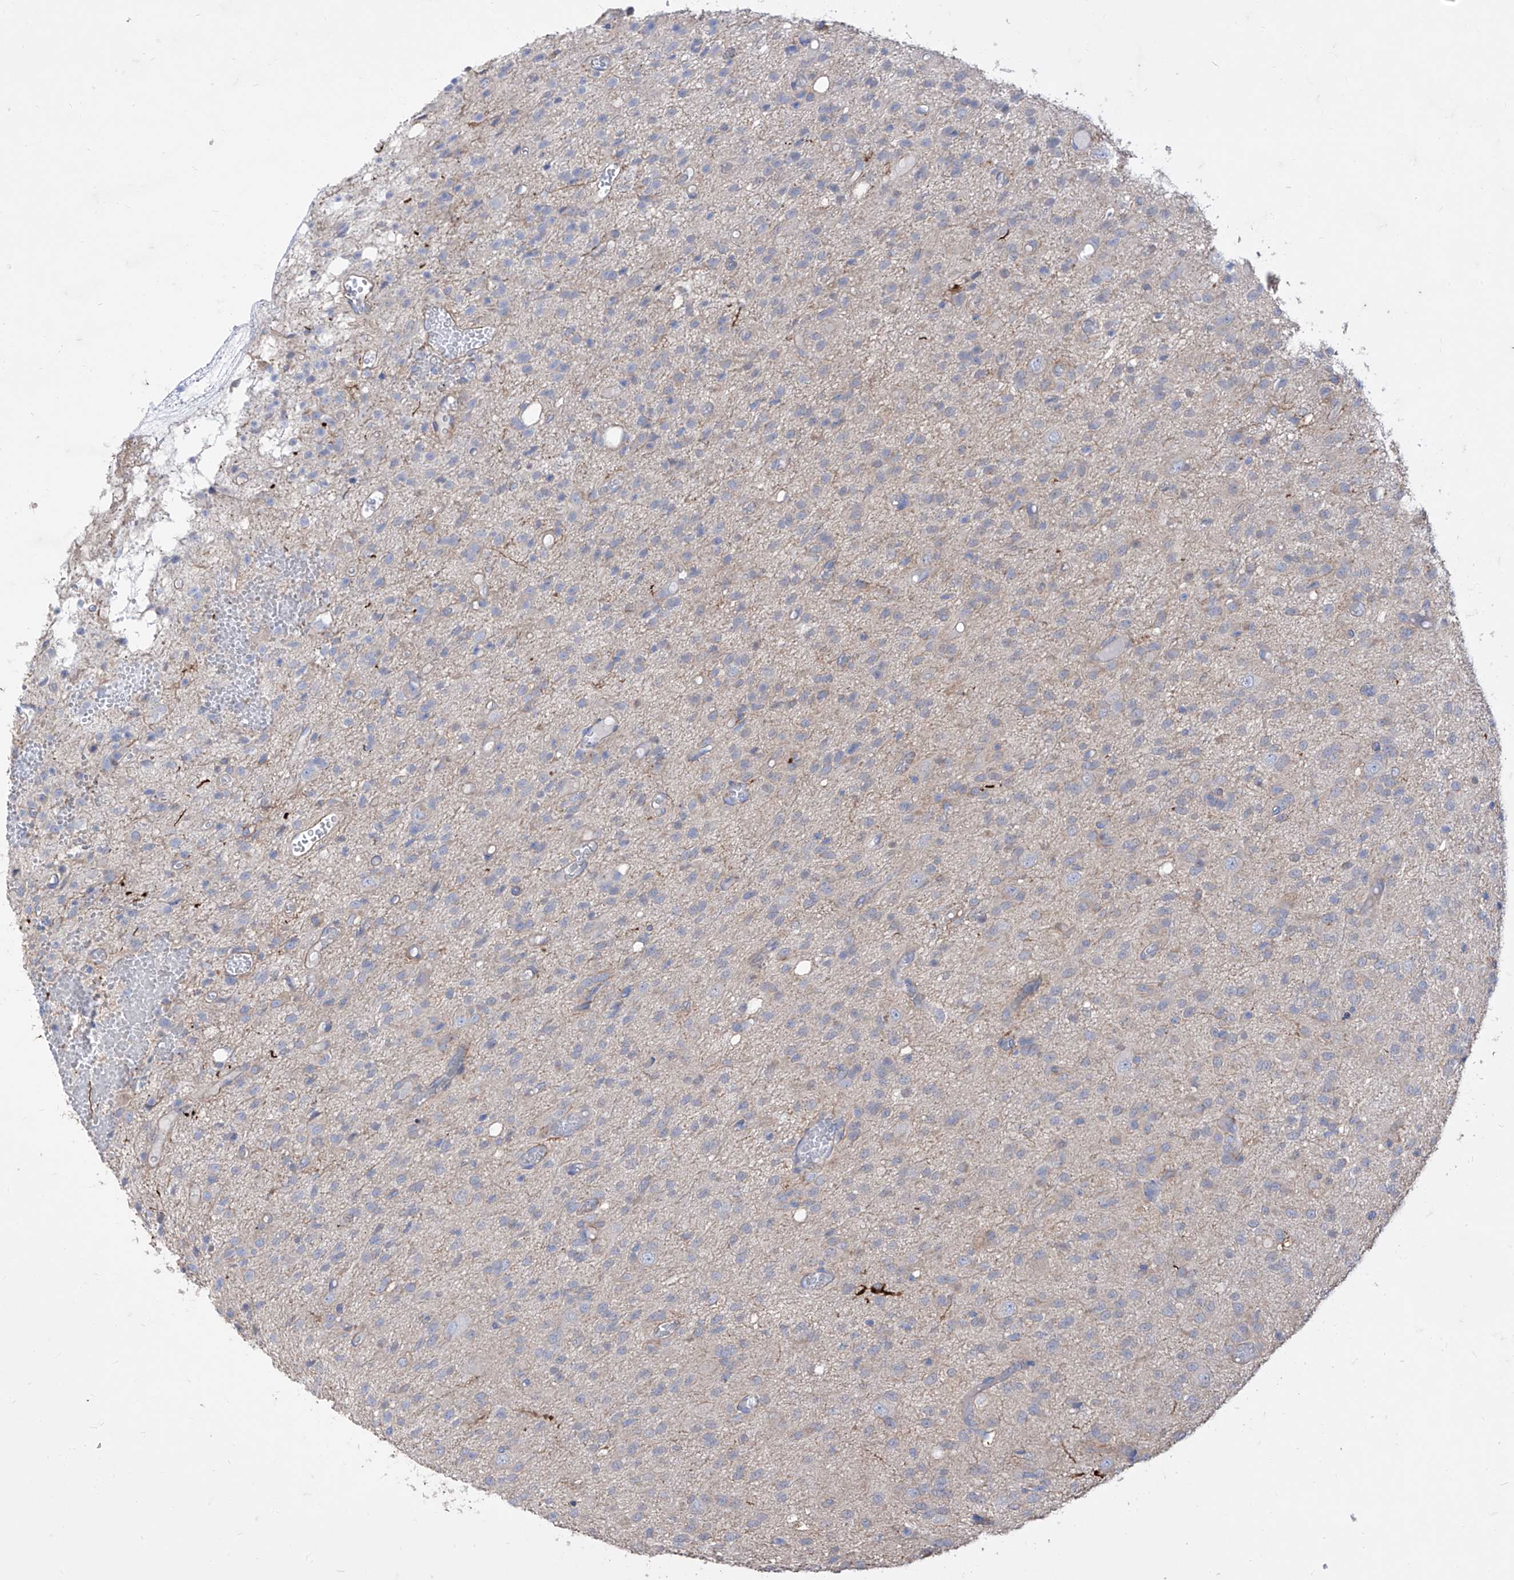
{"staining": {"intensity": "negative", "quantity": "none", "location": "none"}, "tissue": "glioma", "cell_type": "Tumor cells", "image_type": "cancer", "snomed": [{"axis": "morphology", "description": "Glioma, malignant, High grade"}, {"axis": "topography", "description": "Brain"}], "caption": "Human high-grade glioma (malignant) stained for a protein using IHC demonstrates no staining in tumor cells.", "gene": "C1orf74", "patient": {"sex": "female", "age": 59}}